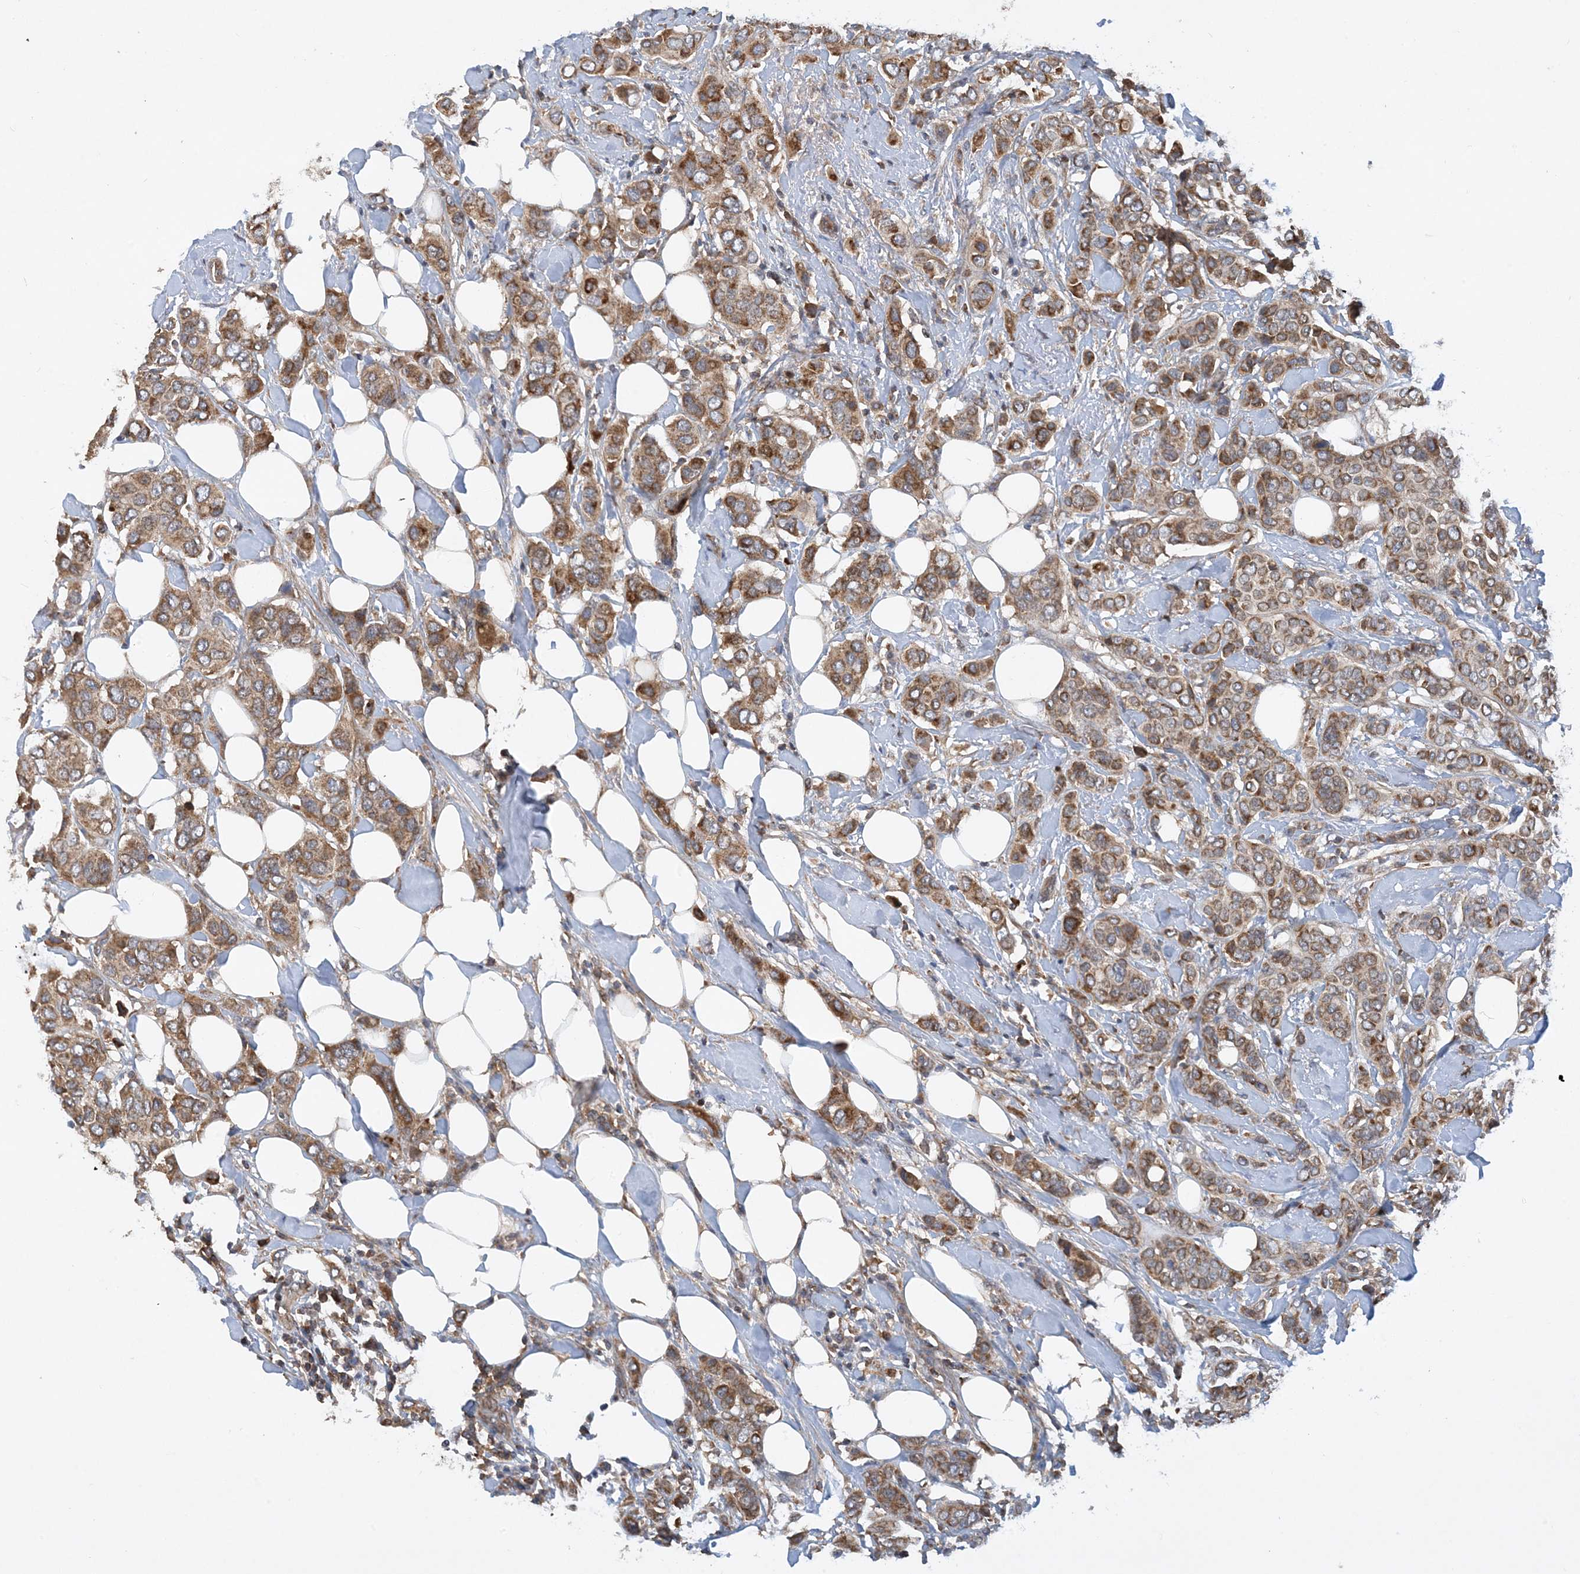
{"staining": {"intensity": "moderate", "quantity": ">75%", "location": "cytoplasmic/membranous"}, "tissue": "breast cancer", "cell_type": "Tumor cells", "image_type": "cancer", "snomed": [{"axis": "morphology", "description": "Lobular carcinoma"}, {"axis": "topography", "description": "Breast"}], "caption": "This micrograph shows immunohistochemistry staining of breast lobular carcinoma, with medium moderate cytoplasmic/membranous expression in about >75% of tumor cells.", "gene": "STK19", "patient": {"sex": "female", "age": 51}}